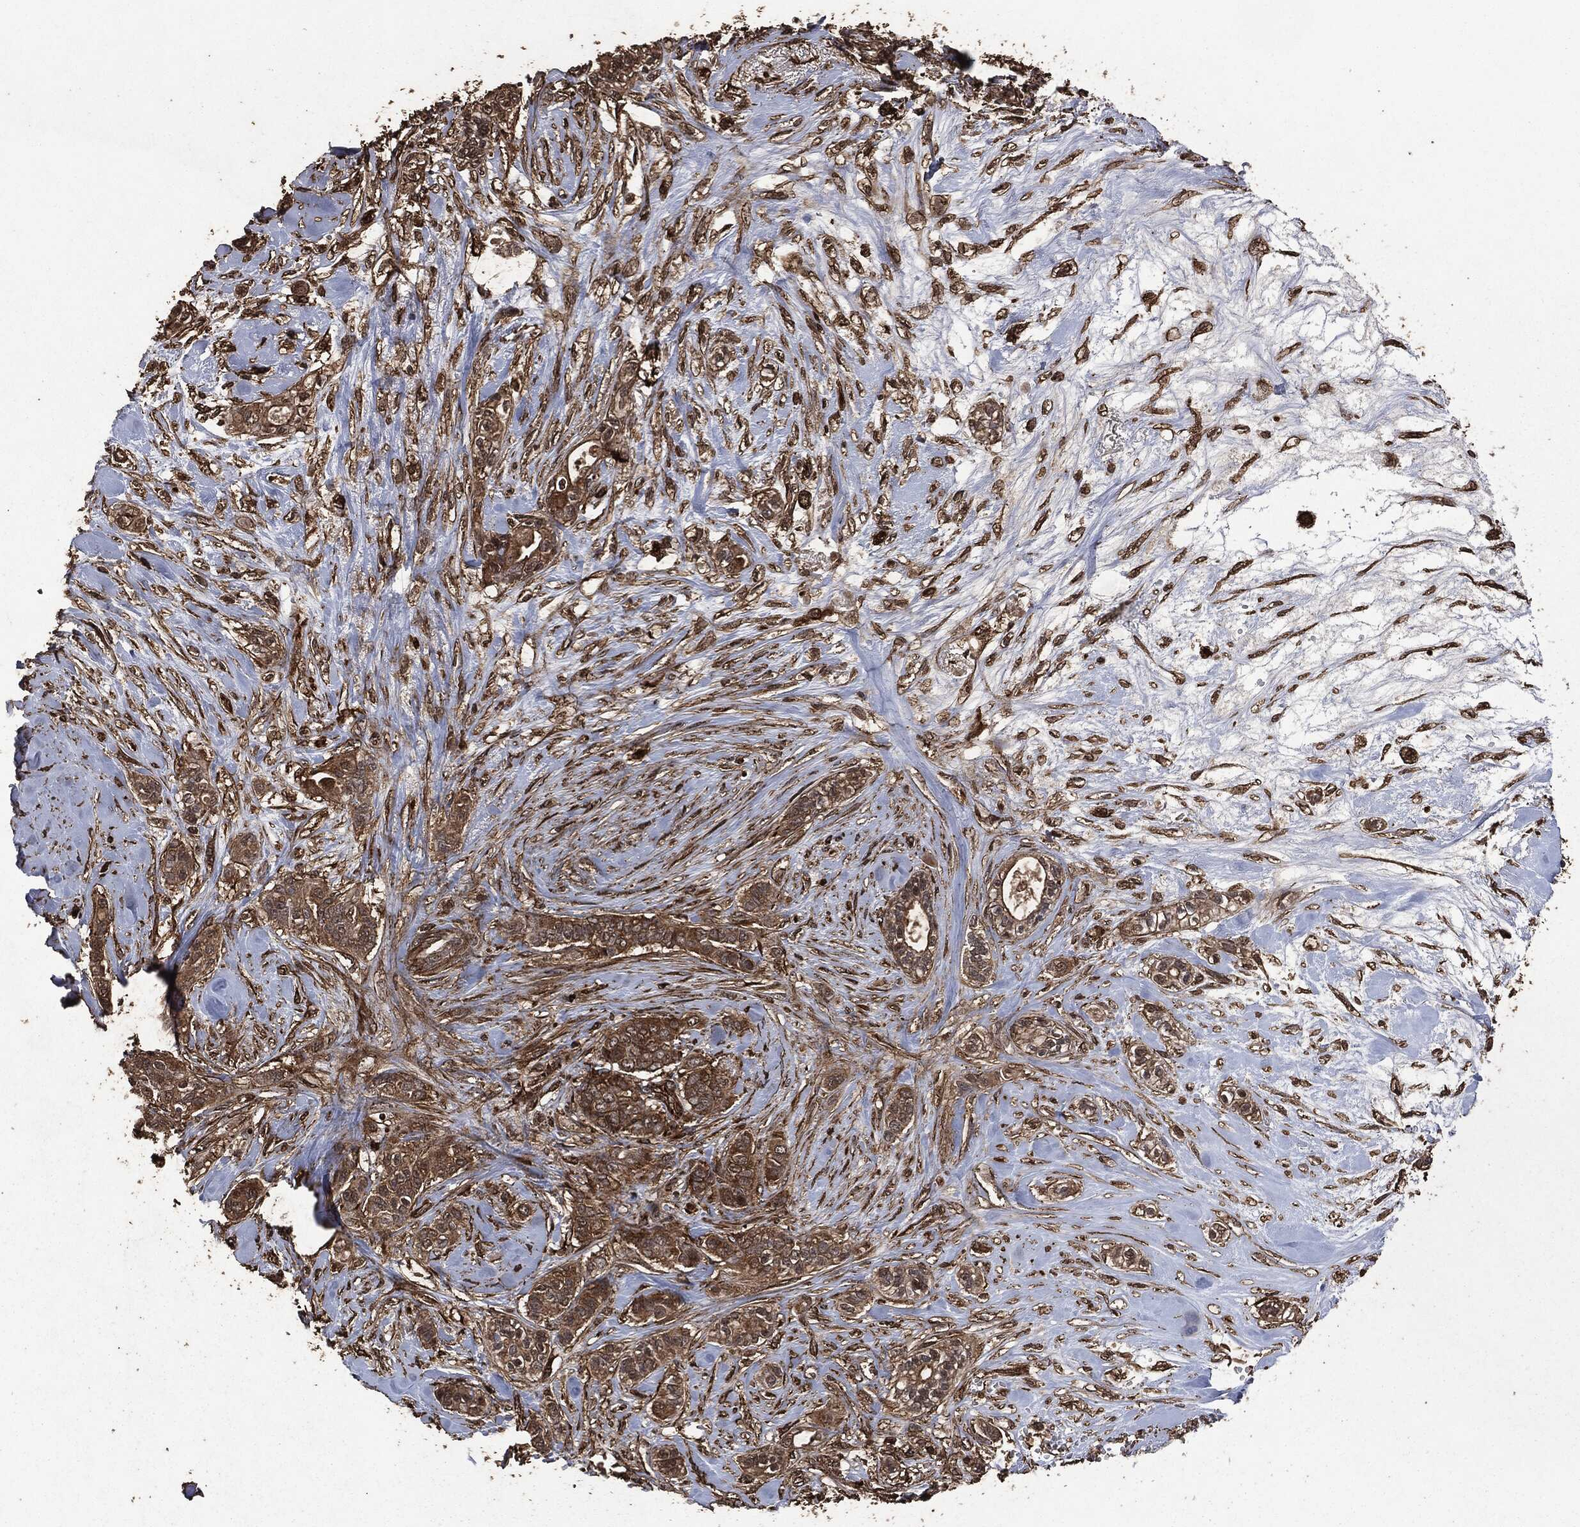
{"staining": {"intensity": "moderate", "quantity": ">75%", "location": "cytoplasmic/membranous"}, "tissue": "breast cancer", "cell_type": "Tumor cells", "image_type": "cancer", "snomed": [{"axis": "morphology", "description": "Duct carcinoma"}, {"axis": "topography", "description": "Breast"}], "caption": "IHC (DAB) staining of breast cancer (invasive ductal carcinoma) reveals moderate cytoplasmic/membranous protein expression in approximately >75% of tumor cells.", "gene": "HRAS", "patient": {"sex": "female", "age": 71}}